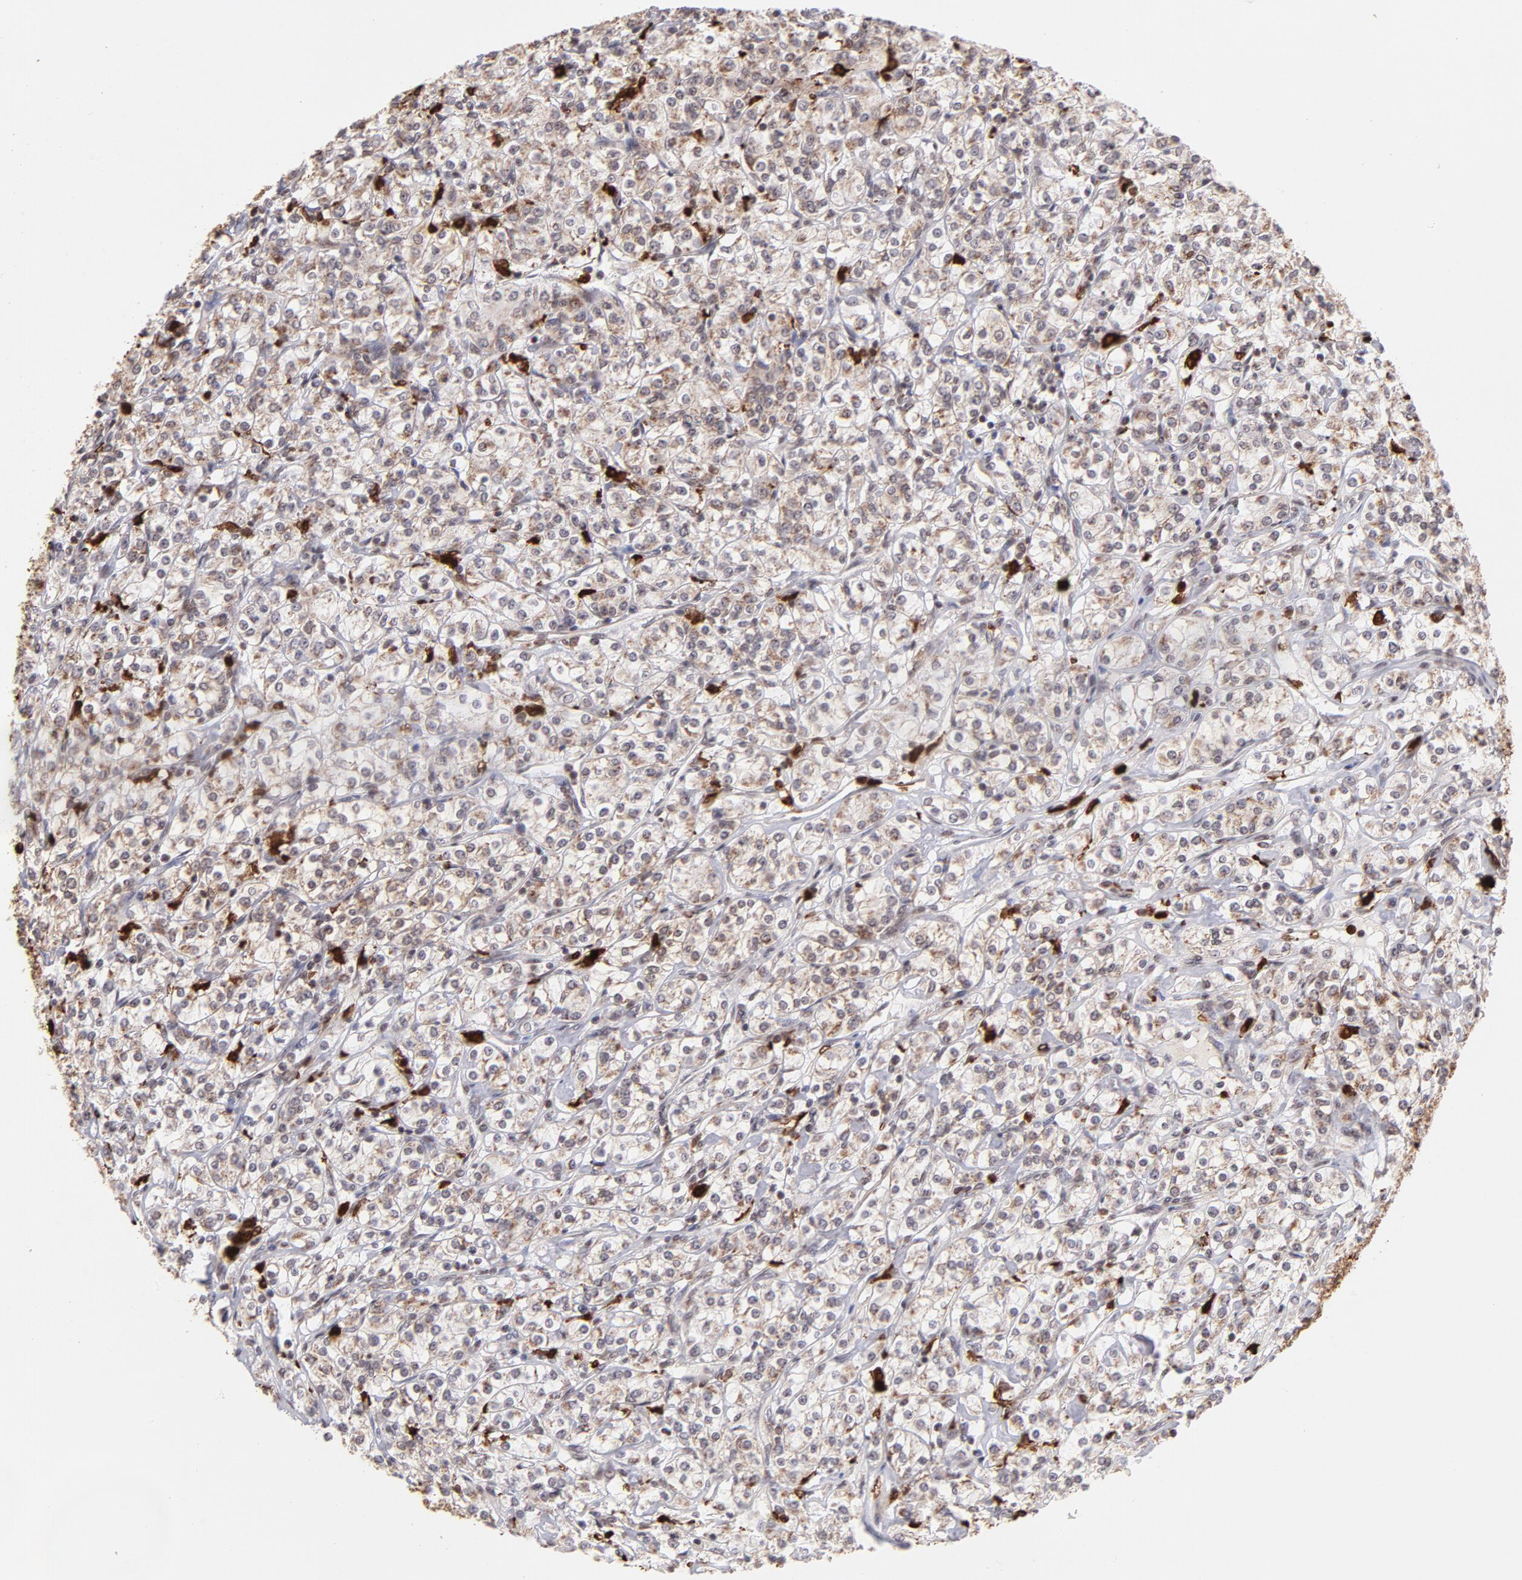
{"staining": {"intensity": "weak", "quantity": ">75%", "location": "cytoplasmic/membranous"}, "tissue": "renal cancer", "cell_type": "Tumor cells", "image_type": "cancer", "snomed": [{"axis": "morphology", "description": "Adenocarcinoma, NOS"}, {"axis": "topography", "description": "Kidney"}], "caption": "Weak cytoplasmic/membranous staining for a protein is present in about >75% of tumor cells of renal cancer using IHC.", "gene": "ZFX", "patient": {"sex": "male", "age": 77}}